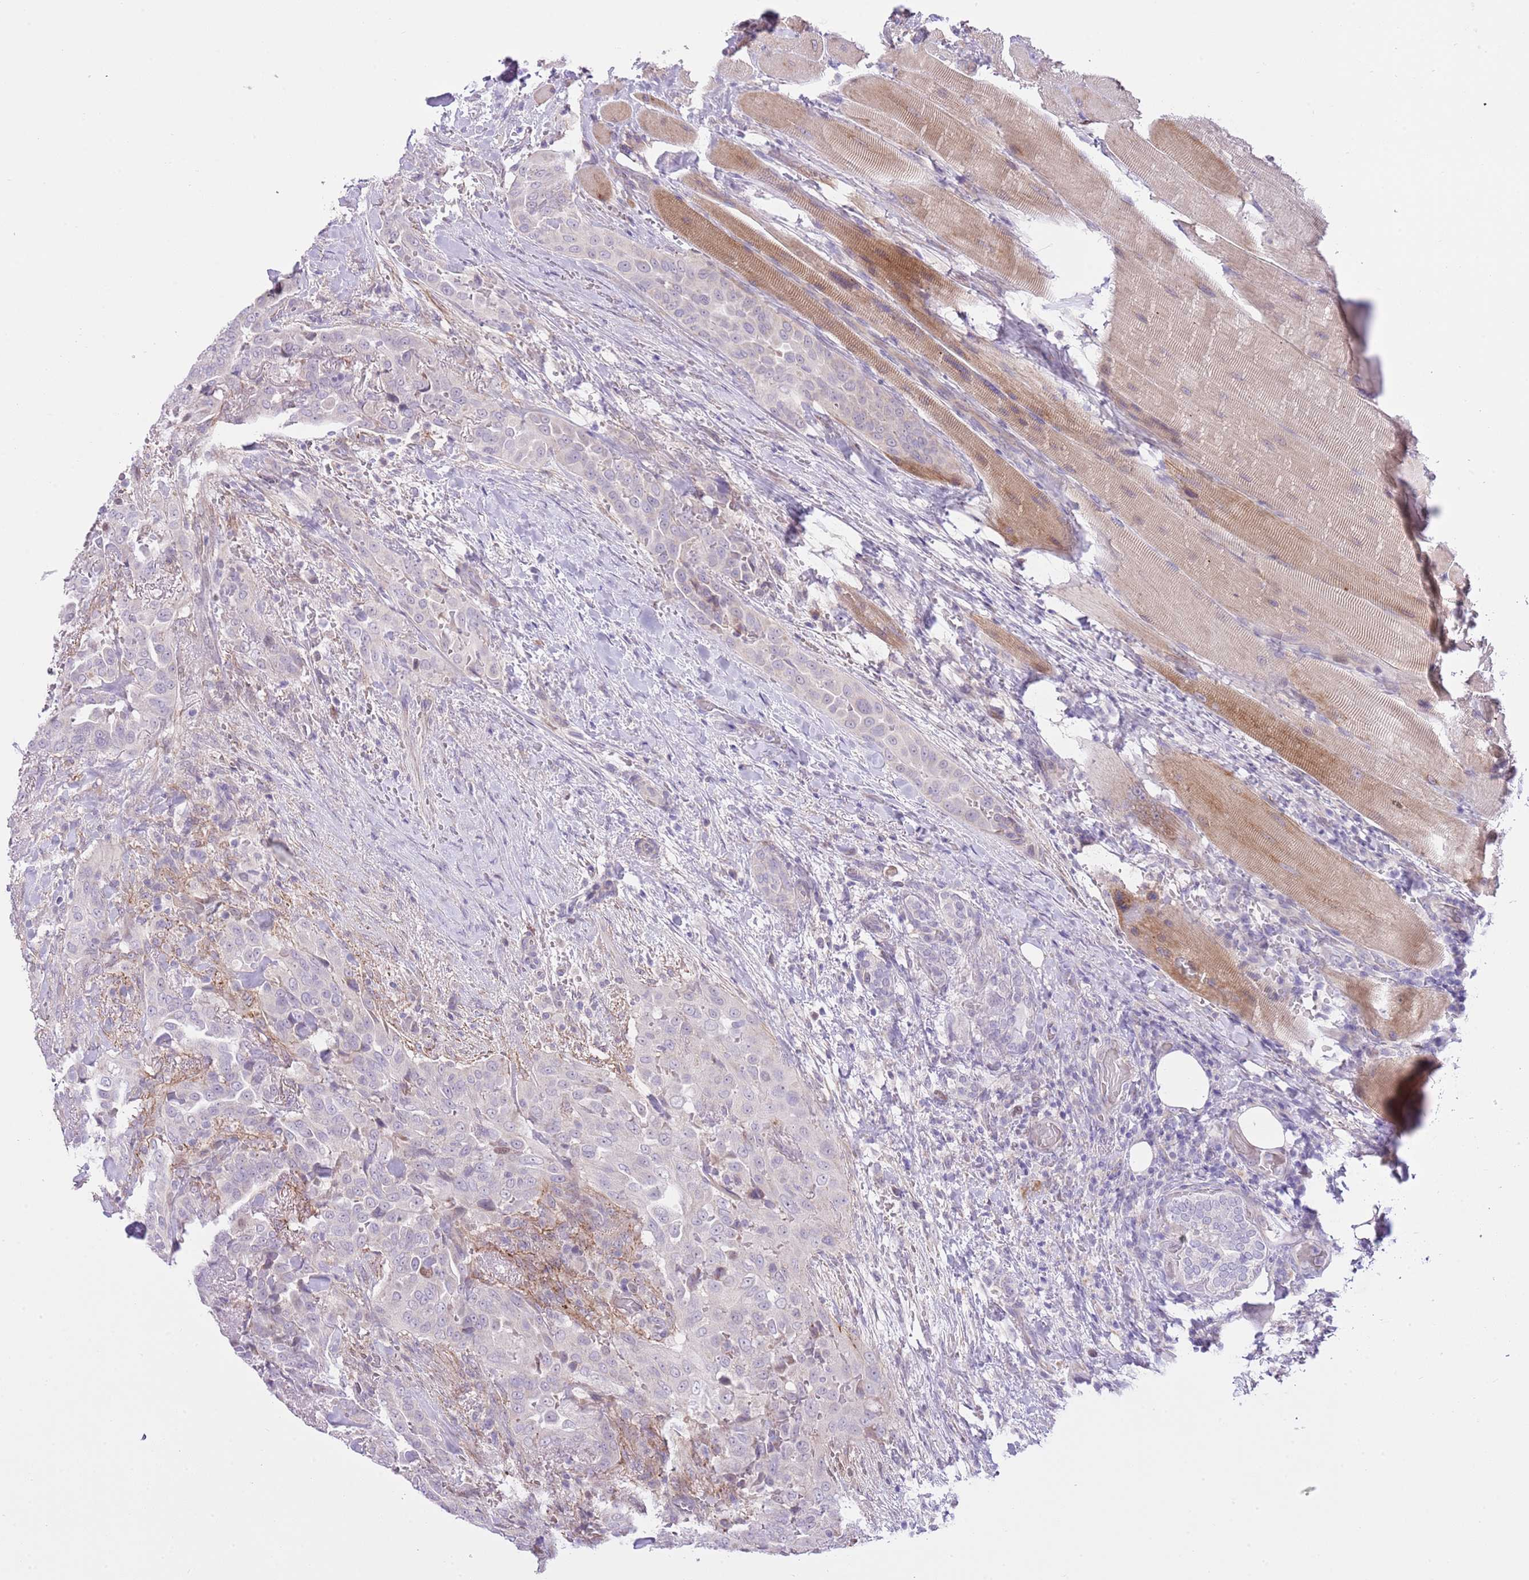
{"staining": {"intensity": "negative", "quantity": "none", "location": "none"}, "tissue": "thyroid cancer", "cell_type": "Tumor cells", "image_type": "cancer", "snomed": [{"axis": "morphology", "description": "Papillary adenocarcinoma, NOS"}, {"axis": "topography", "description": "Thyroid gland"}], "caption": "A photomicrograph of human papillary adenocarcinoma (thyroid) is negative for staining in tumor cells.", "gene": "FBRSL1", "patient": {"sex": "male", "age": 61}}